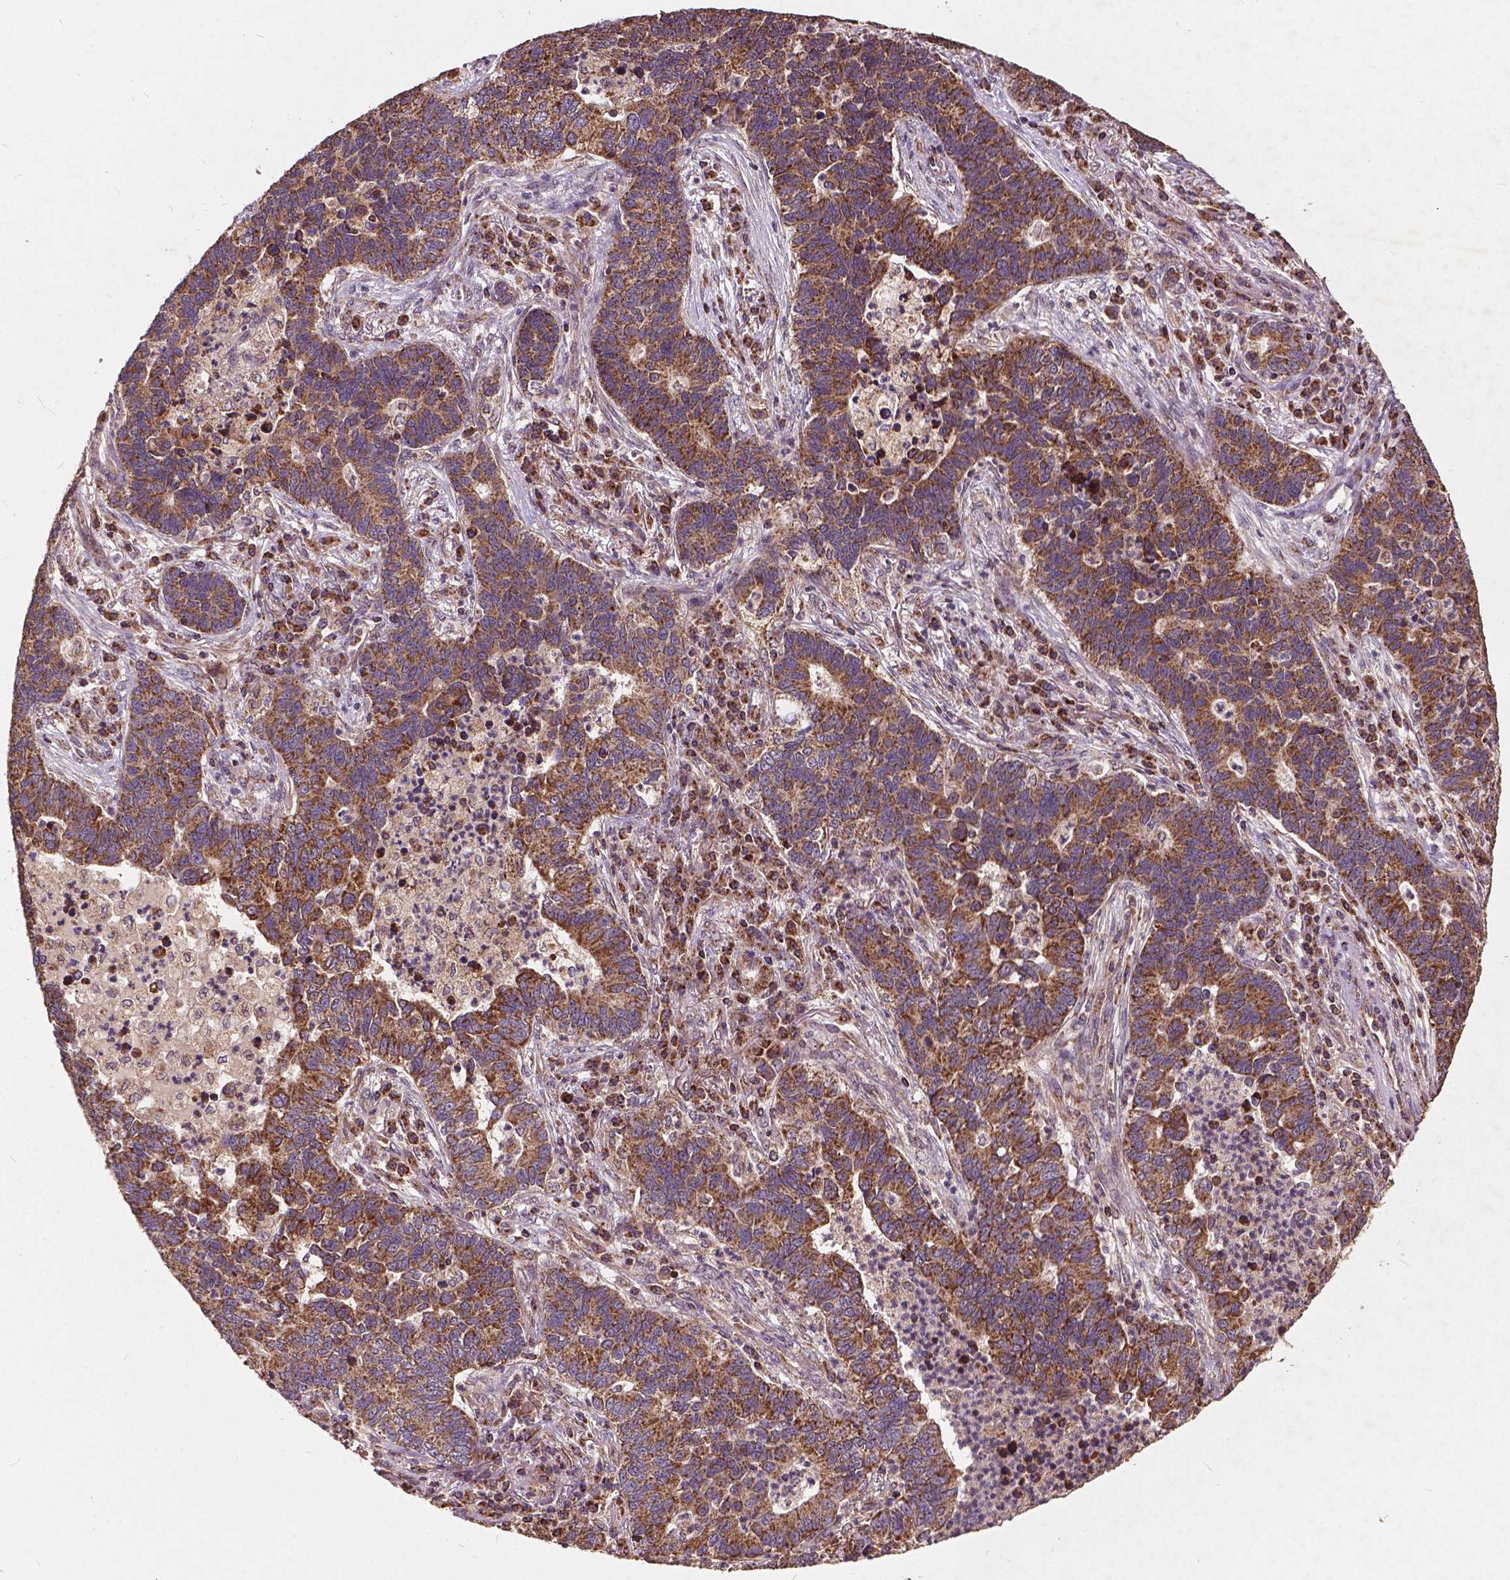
{"staining": {"intensity": "moderate", "quantity": ">75%", "location": "cytoplasmic/membranous"}, "tissue": "lung cancer", "cell_type": "Tumor cells", "image_type": "cancer", "snomed": [{"axis": "morphology", "description": "Adenocarcinoma, NOS"}, {"axis": "topography", "description": "Lung"}], "caption": "A histopathology image of lung adenocarcinoma stained for a protein shows moderate cytoplasmic/membranous brown staining in tumor cells.", "gene": "UBXN2A", "patient": {"sex": "female", "age": 57}}